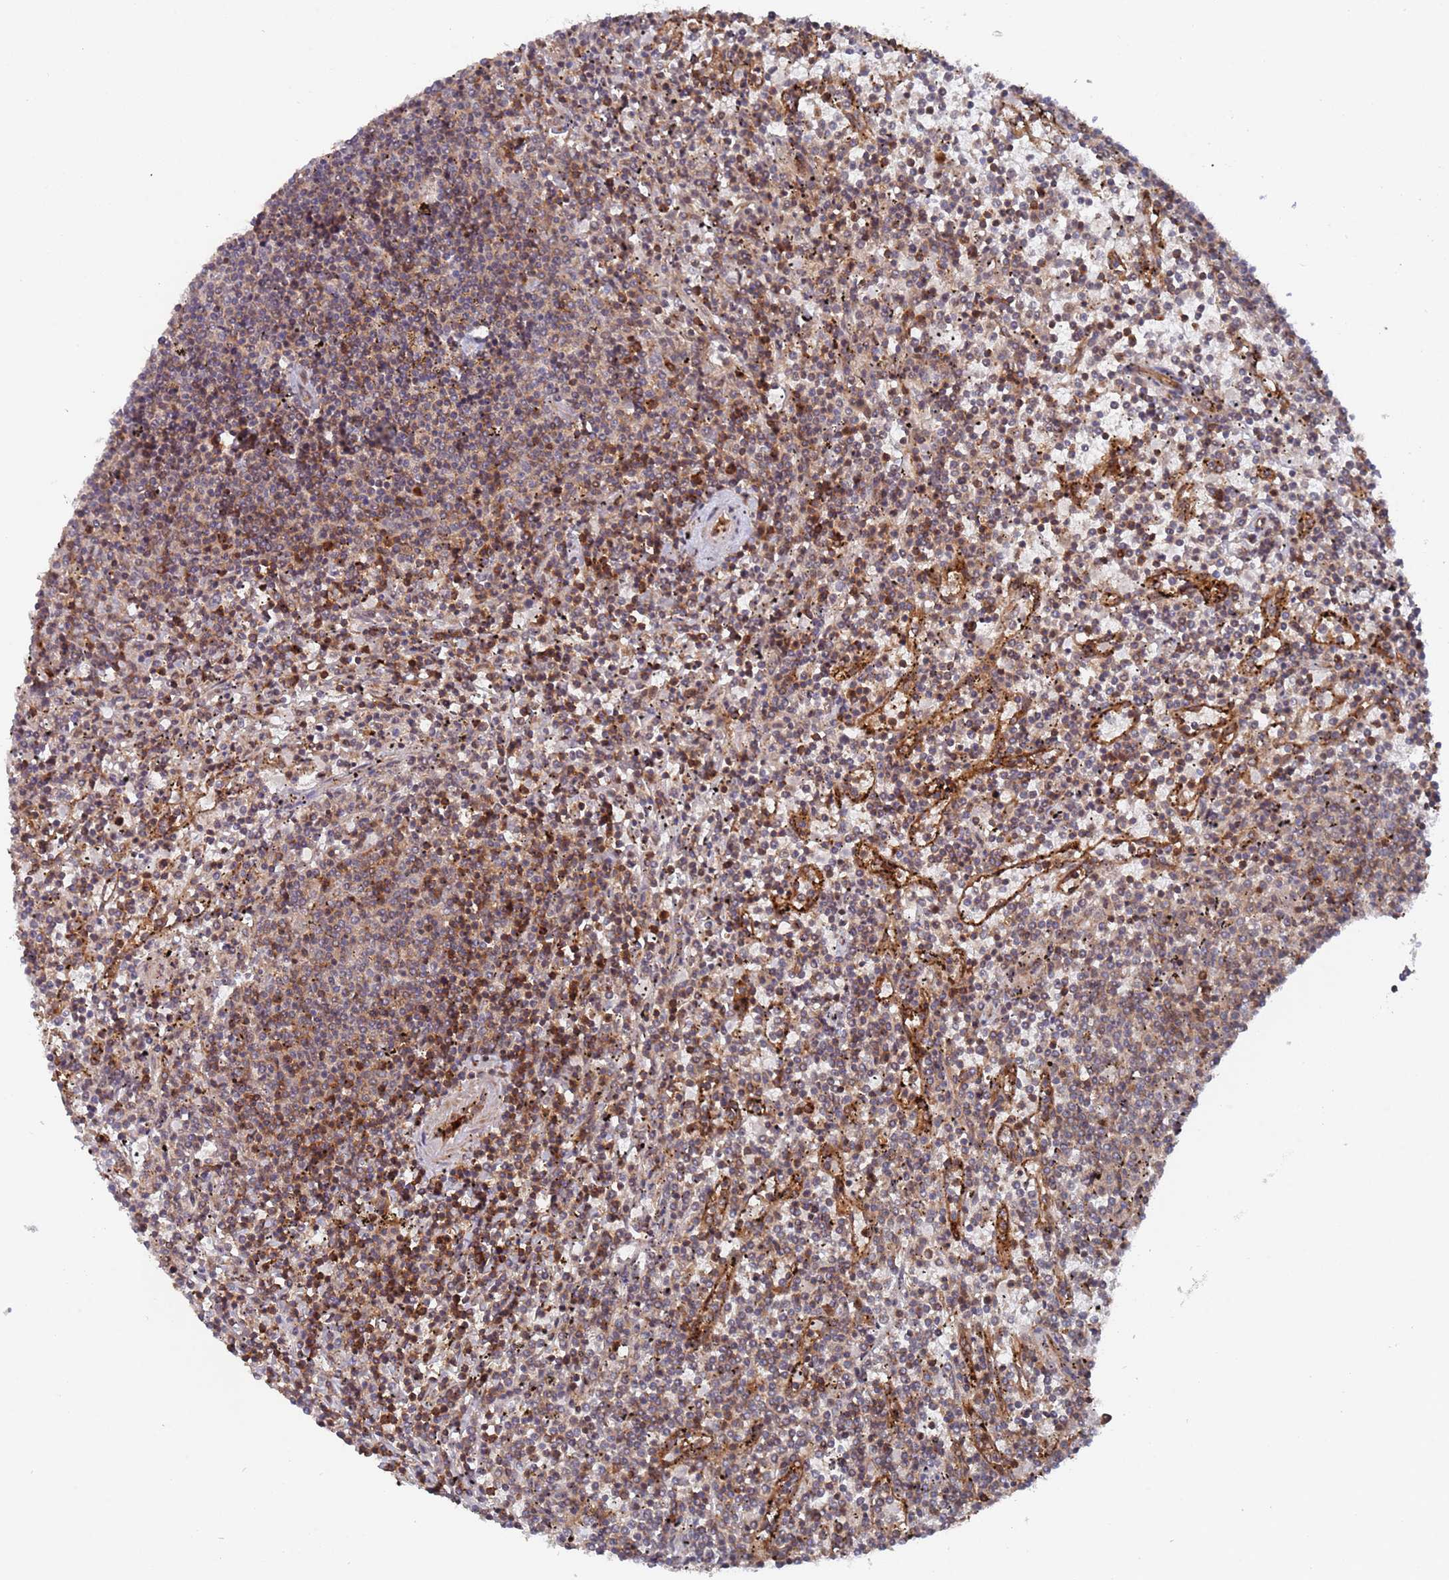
{"staining": {"intensity": "weak", "quantity": "25%-75%", "location": "cytoplasmic/membranous"}, "tissue": "lymphoma", "cell_type": "Tumor cells", "image_type": "cancer", "snomed": [{"axis": "morphology", "description": "Malignant lymphoma, non-Hodgkin's type, Low grade"}, {"axis": "topography", "description": "Spleen"}], "caption": "Human malignant lymphoma, non-Hodgkin's type (low-grade) stained for a protein (brown) reveals weak cytoplasmic/membranous positive positivity in about 25%-75% of tumor cells.", "gene": "DDX60", "patient": {"sex": "female", "age": 50}}